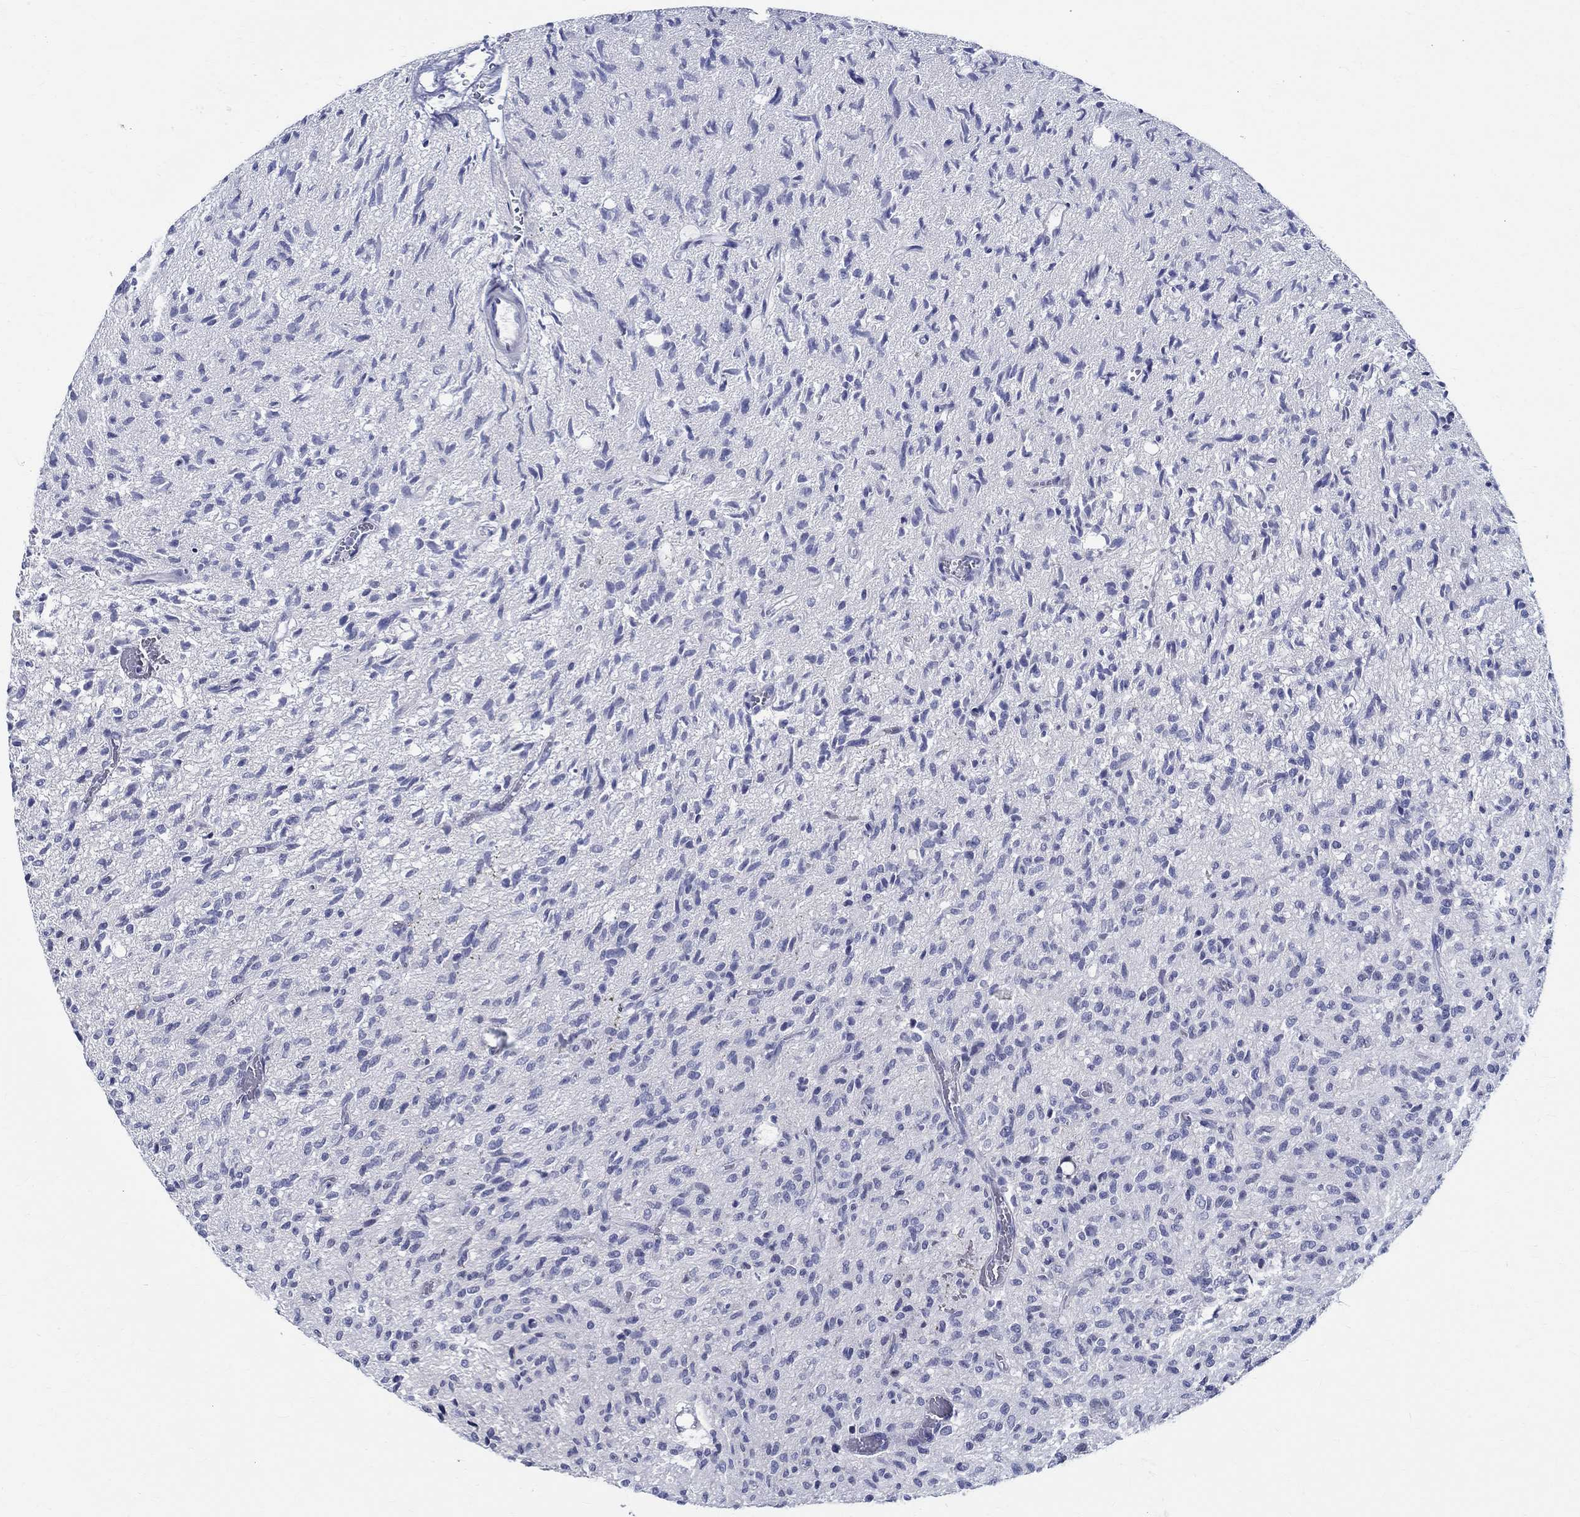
{"staining": {"intensity": "negative", "quantity": "none", "location": "none"}, "tissue": "glioma", "cell_type": "Tumor cells", "image_type": "cancer", "snomed": [{"axis": "morphology", "description": "Glioma, malignant, High grade"}, {"axis": "topography", "description": "Brain"}], "caption": "An image of malignant high-grade glioma stained for a protein shows no brown staining in tumor cells.", "gene": "CETN1", "patient": {"sex": "male", "age": 64}}